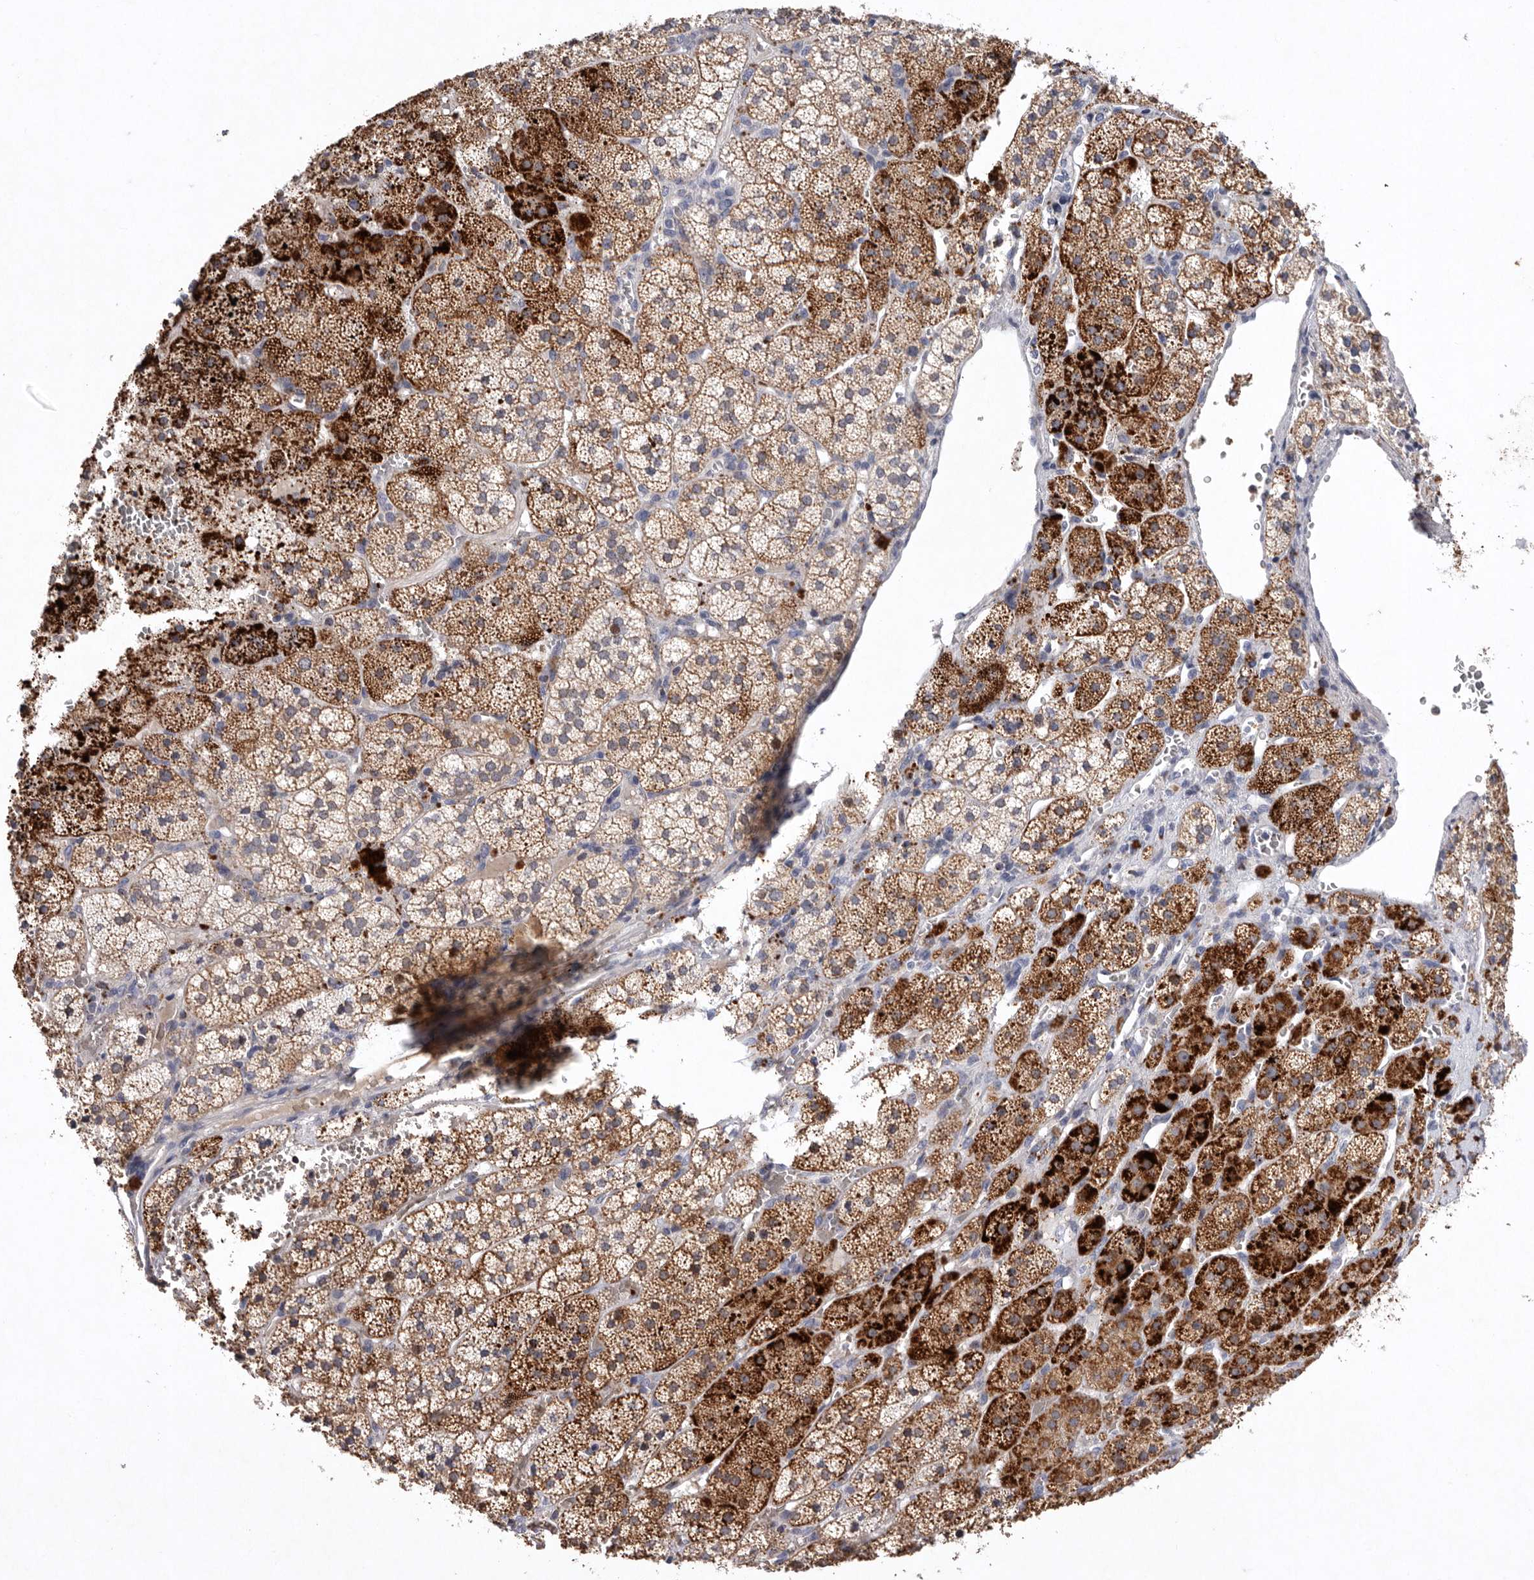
{"staining": {"intensity": "strong", "quantity": ">75%", "location": "cytoplasmic/membranous"}, "tissue": "adrenal gland", "cell_type": "Glandular cells", "image_type": "normal", "snomed": [{"axis": "morphology", "description": "Normal tissue, NOS"}, {"axis": "topography", "description": "Adrenal gland"}], "caption": "Immunohistochemistry of unremarkable human adrenal gland demonstrates high levels of strong cytoplasmic/membranous positivity in approximately >75% of glandular cells. Immunohistochemistry (ihc) stains the protein of interest in brown and the nuclei are stained blue.", "gene": "TNFSF14", "patient": {"sex": "female", "age": 44}}